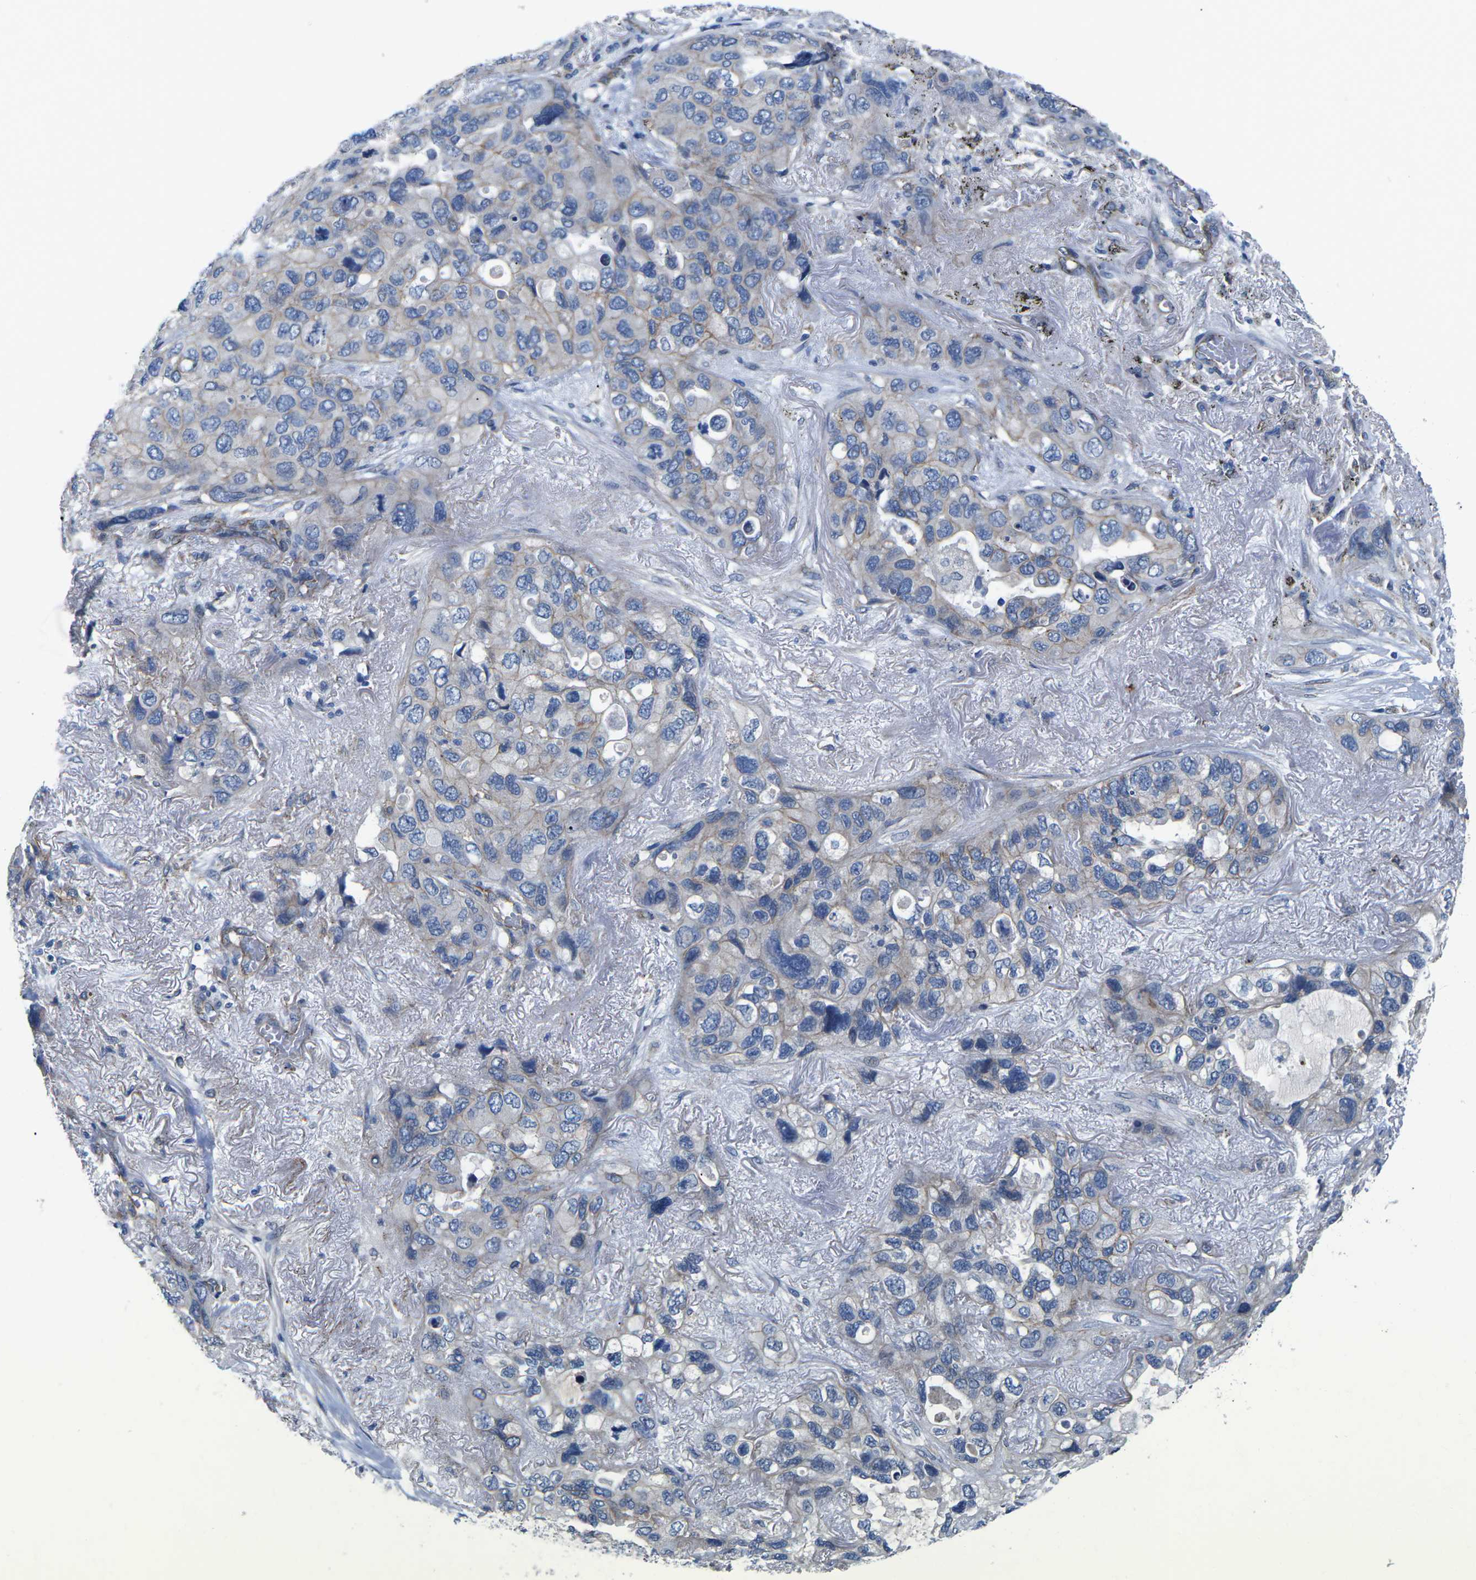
{"staining": {"intensity": "weak", "quantity": "<25%", "location": "cytoplasmic/membranous"}, "tissue": "lung cancer", "cell_type": "Tumor cells", "image_type": "cancer", "snomed": [{"axis": "morphology", "description": "Squamous cell carcinoma, NOS"}, {"axis": "topography", "description": "Lung"}], "caption": "Immunohistochemical staining of lung cancer (squamous cell carcinoma) demonstrates no significant positivity in tumor cells.", "gene": "CTNND1", "patient": {"sex": "female", "age": 73}}